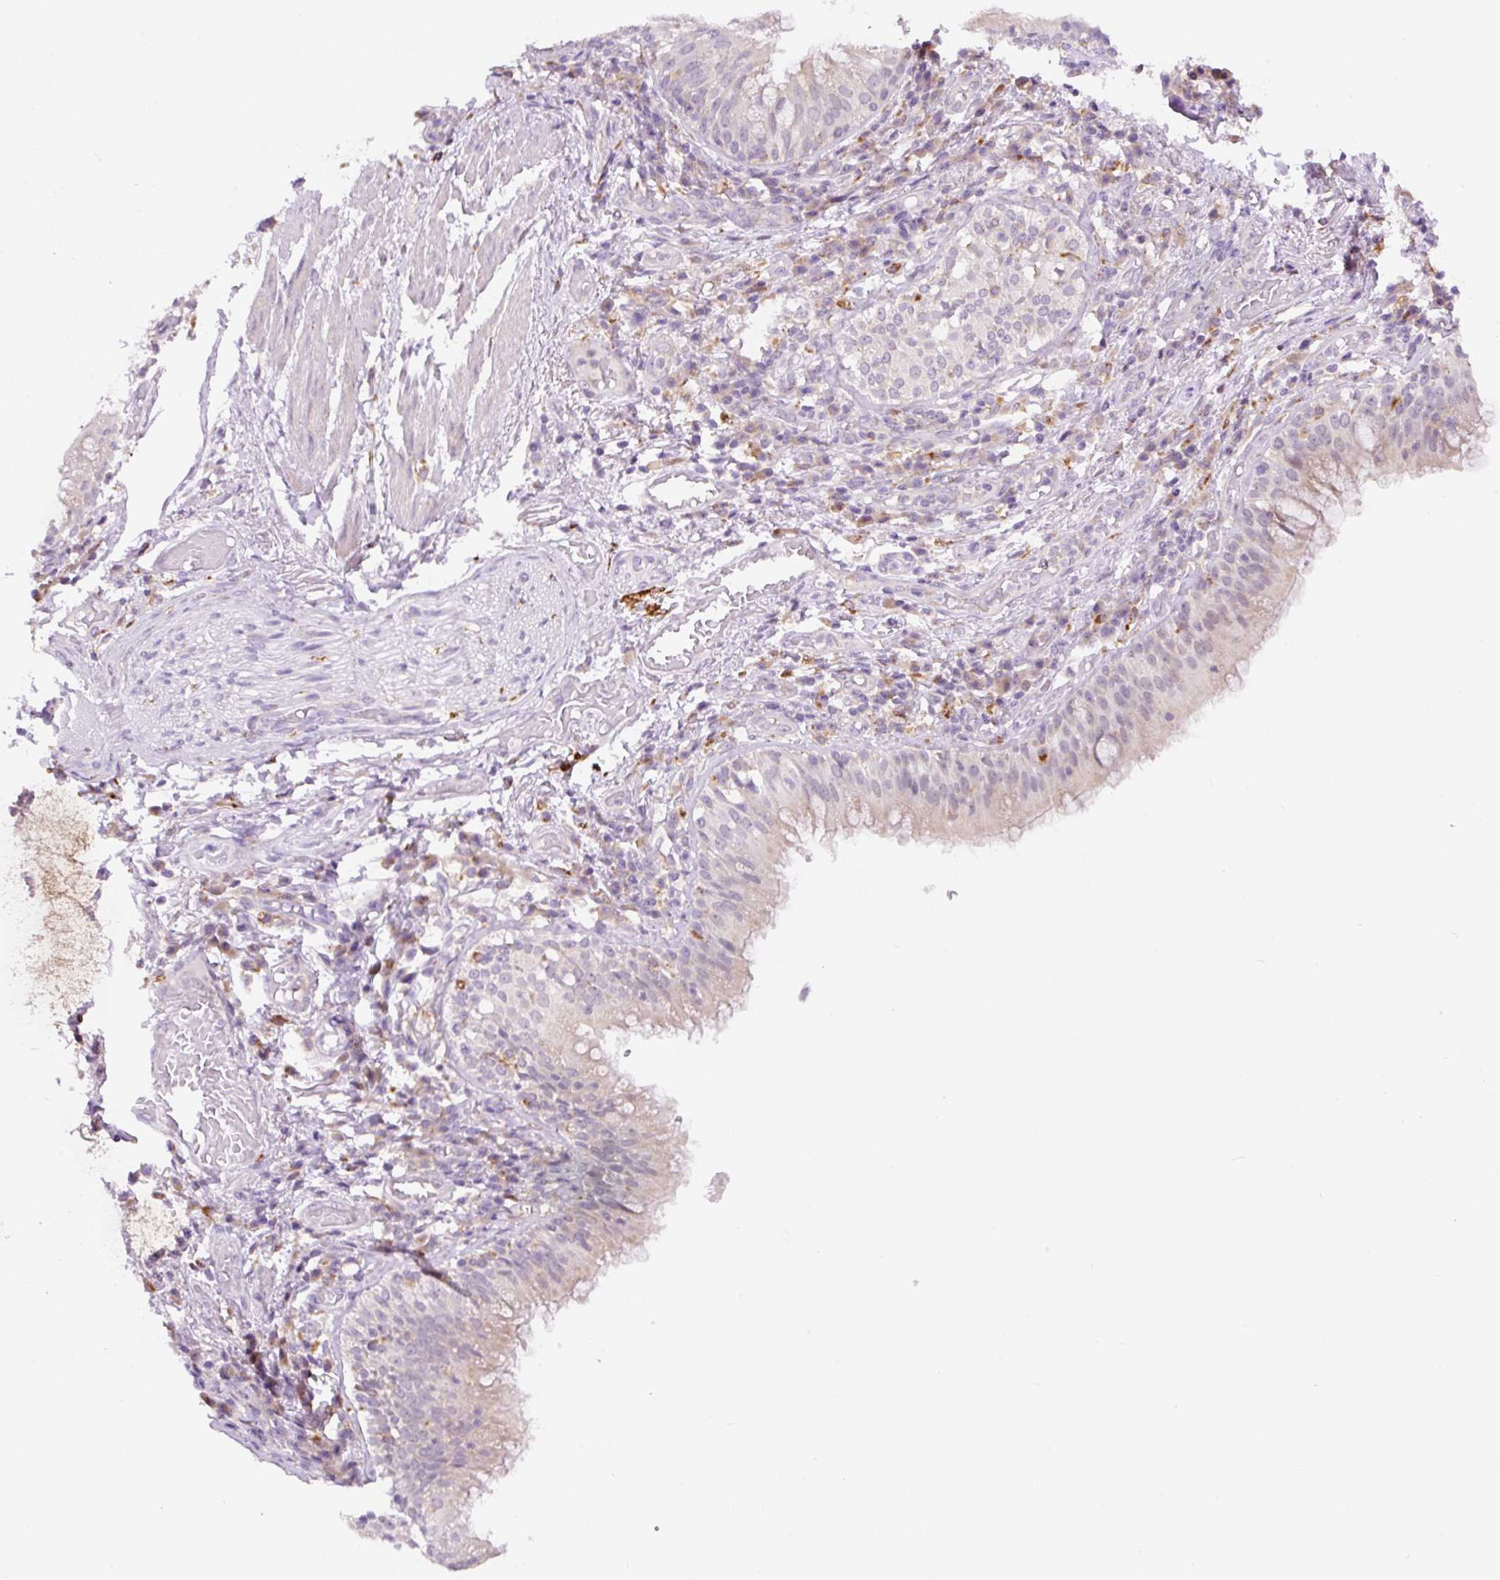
{"staining": {"intensity": "negative", "quantity": "none", "location": "none"}, "tissue": "adipose tissue", "cell_type": "Adipocytes", "image_type": "normal", "snomed": [{"axis": "morphology", "description": "Normal tissue, NOS"}, {"axis": "topography", "description": "Cartilage tissue"}, {"axis": "topography", "description": "Bronchus"}], "caption": "Immunohistochemistry photomicrograph of benign human adipose tissue stained for a protein (brown), which exhibits no staining in adipocytes.", "gene": "CEBPZOS", "patient": {"sex": "male", "age": 56}}